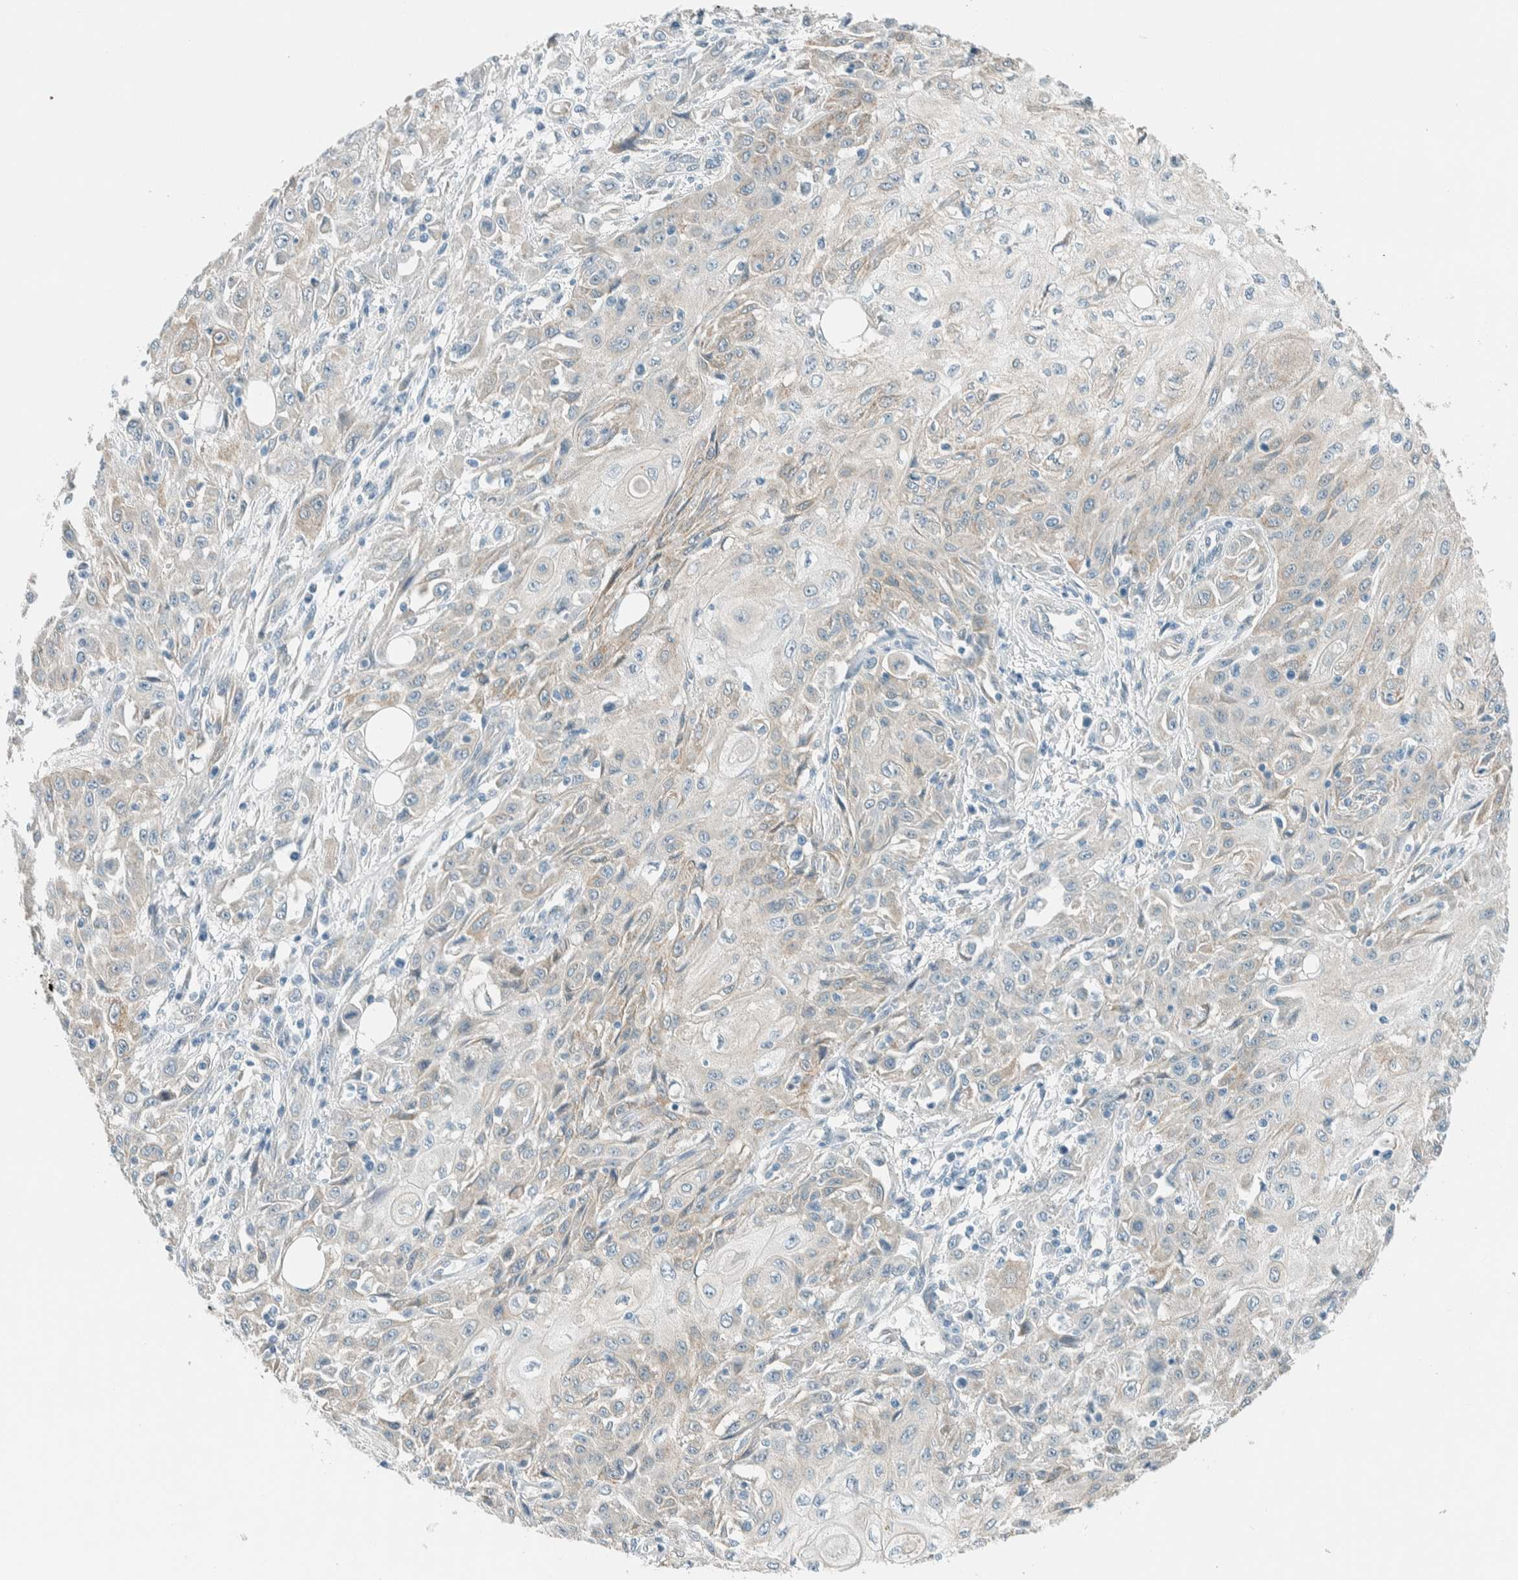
{"staining": {"intensity": "negative", "quantity": "none", "location": "none"}, "tissue": "skin cancer", "cell_type": "Tumor cells", "image_type": "cancer", "snomed": [{"axis": "morphology", "description": "Squamous cell carcinoma, NOS"}, {"axis": "morphology", "description": "Squamous cell carcinoma, metastatic, NOS"}, {"axis": "topography", "description": "Skin"}, {"axis": "topography", "description": "Lymph node"}], "caption": "This is an immunohistochemistry micrograph of skin squamous cell carcinoma. There is no positivity in tumor cells.", "gene": "ALDH7A1", "patient": {"sex": "male", "age": 75}}